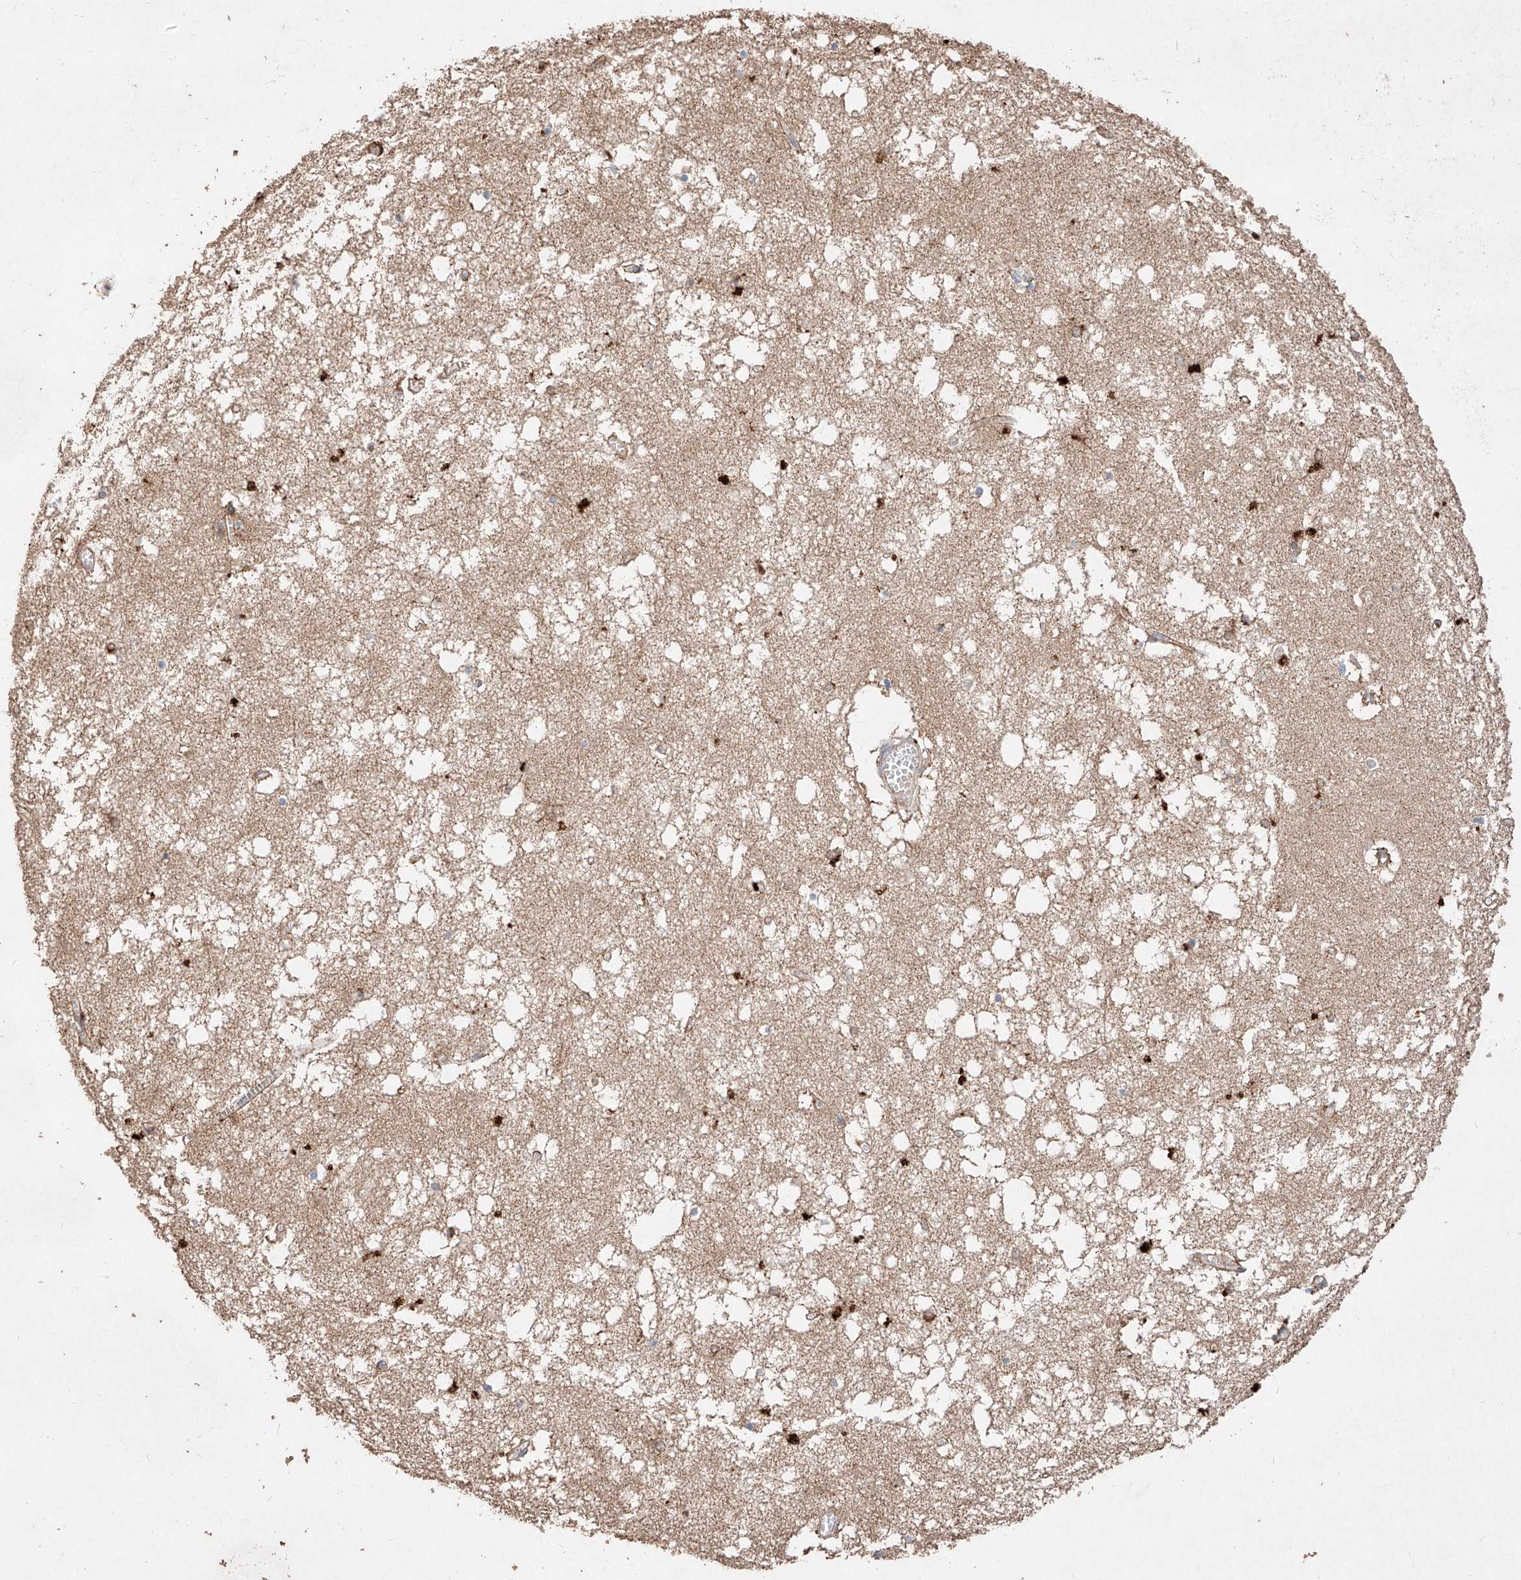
{"staining": {"intensity": "weak", "quantity": "<25%", "location": "cytoplasmic/membranous"}, "tissue": "hippocampus", "cell_type": "Glial cells", "image_type": "normal", "snomed": [{"axis": "morphology", "description": "Normal tissue, NOS"}, {"axis": "topography", "description": "Hippocampus"}], "caption": "The photomicrograph exhibits no significant staining in glial cells of hippocampus. (DAB immunohistochemistry (IHC) visualized using brightfield microscopy, high magnification).", "gene": "C6orf62", "patient": {"sex": "male", "age": 70}}